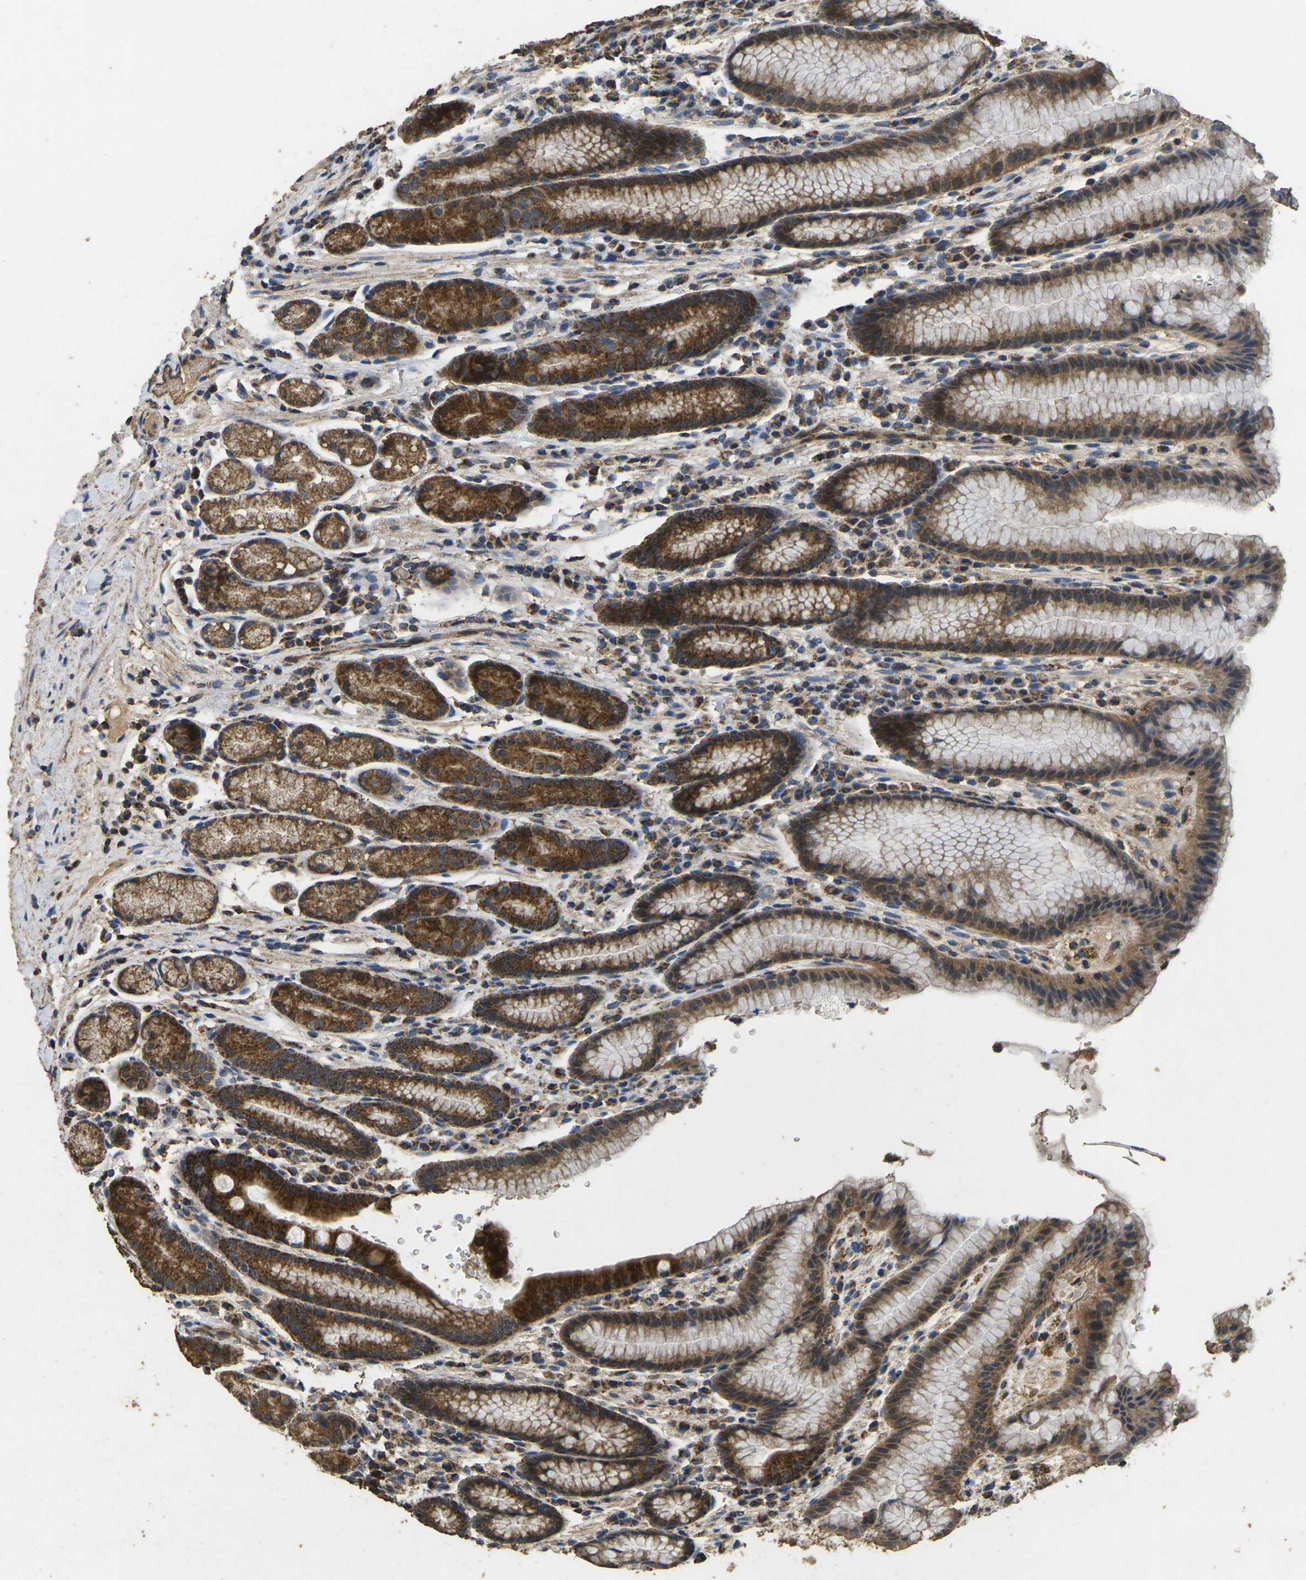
{"staining": {"intensity": "strong", "quantity": ">75%", "location": "cytoplasmic/membranous"}, "tissue": "stomach", "cell_type": "Glandular cells", "image_type": "normal", "snomed": [{"axis": "morphology", "description": "Normal tissue, NOS"}, {"axis": "topography", "description": "Stomach, lower"}], "caption": "Stomach stained for a protein exhibits strong cytoplasmic/membranous positivity in glandular cells. Using DAB (brown) and hematoxylin (blue) stains, captured at high magnification using brightfield microscopy.", "gene": "MAPK11", "patient": {"sex": "male", "age": 52}}